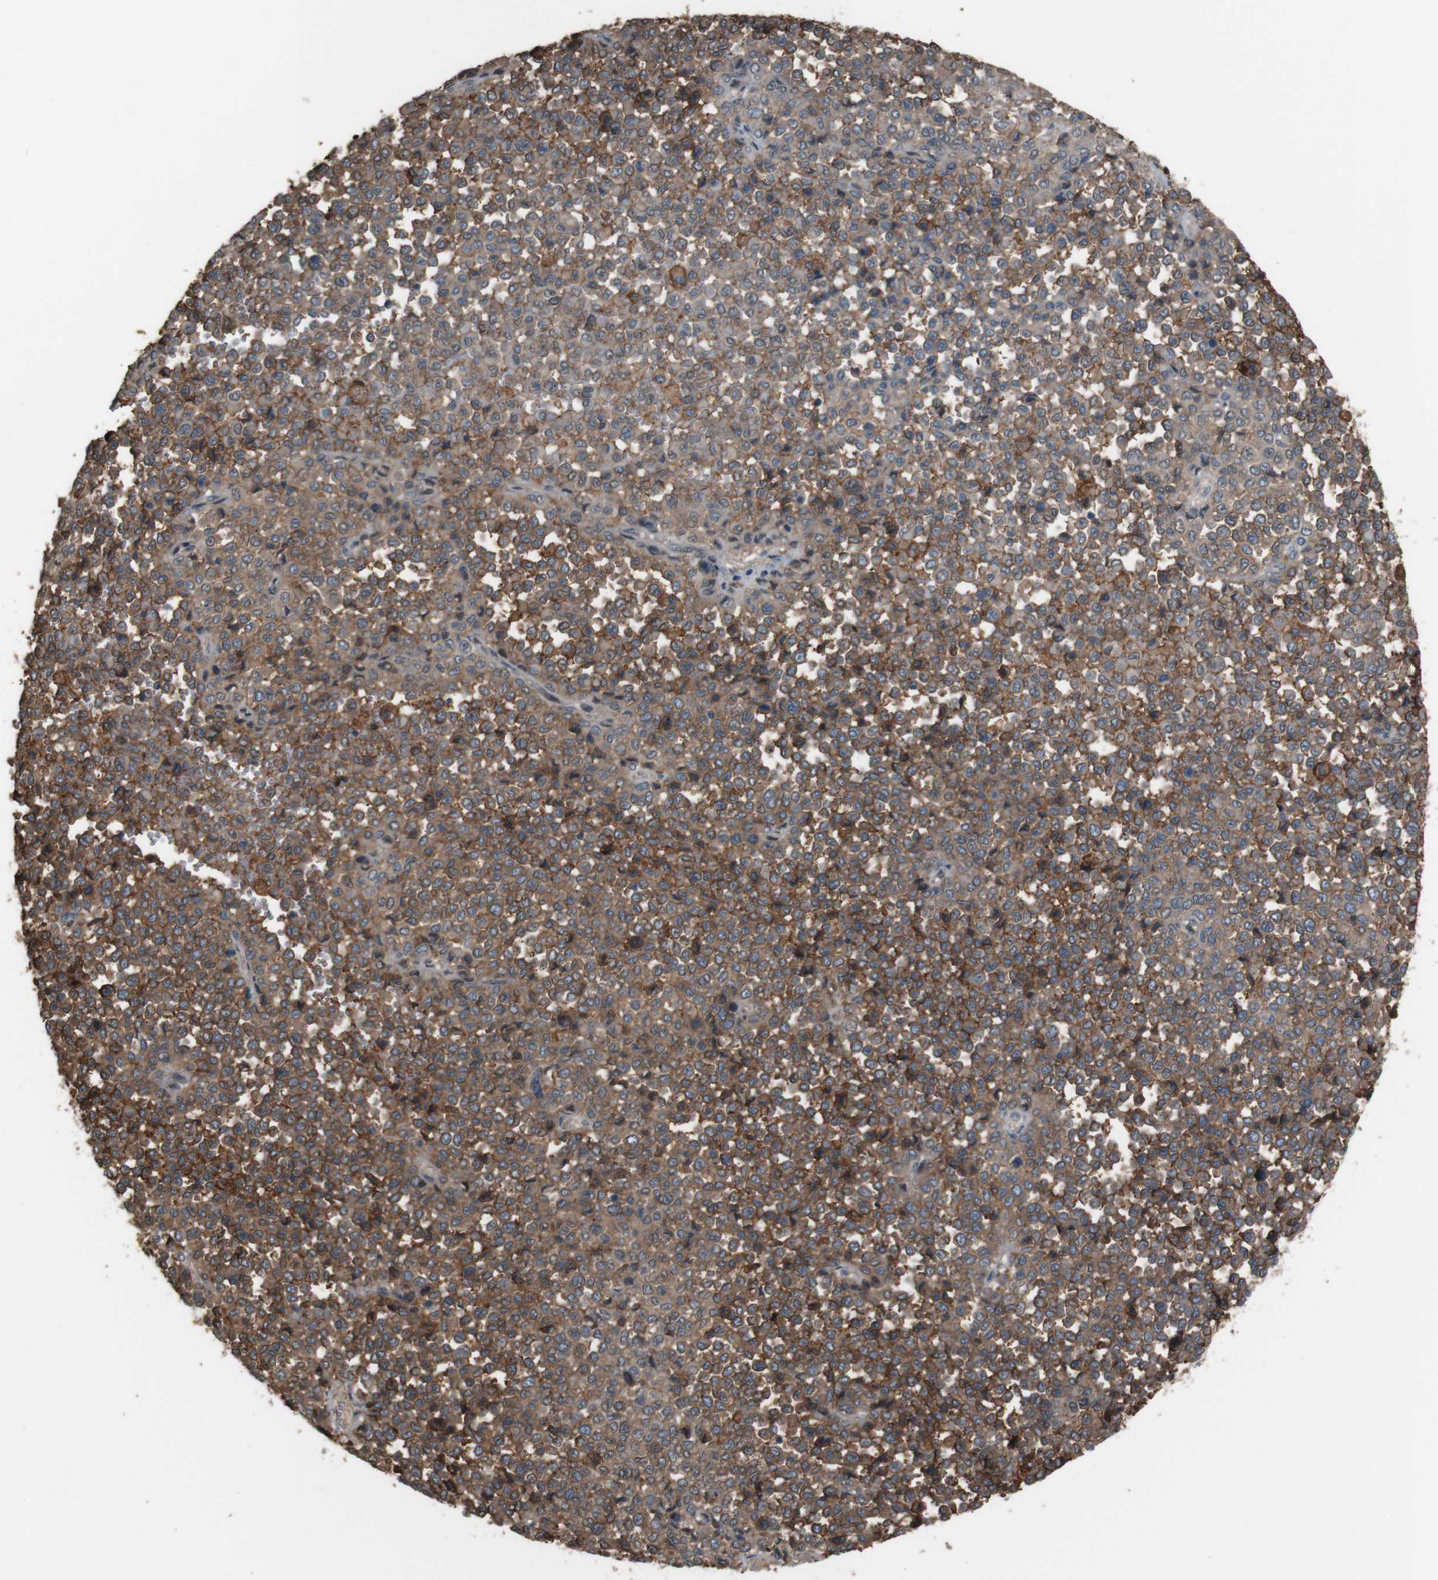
{"staining": {"intensity": "moderate", "quantity": ">75%", "location": "cytoplasmic/membranous"}, "tissue": "melanoma", "cell_type": "Tumor cells", "image_type": "cancer", "snomed": [{"axis": "morphology", "description": "Malignant melanoma, Metastatic site"}, {"axis": "topography", "description": "Pancreas"}], "caption": "Moderate cytoplasmic/membranous expression is identified in about >75% of tumor cells in malignant melanoma (metastatic site). The staining was performed using DAB (3,3'-diaminobenzidine), with brown indicating positive protein expression. Nuclei are stained blue with hematoxylin.", "gene": "ATP2B1", "patient": {"sex": "female", "age": 30}}